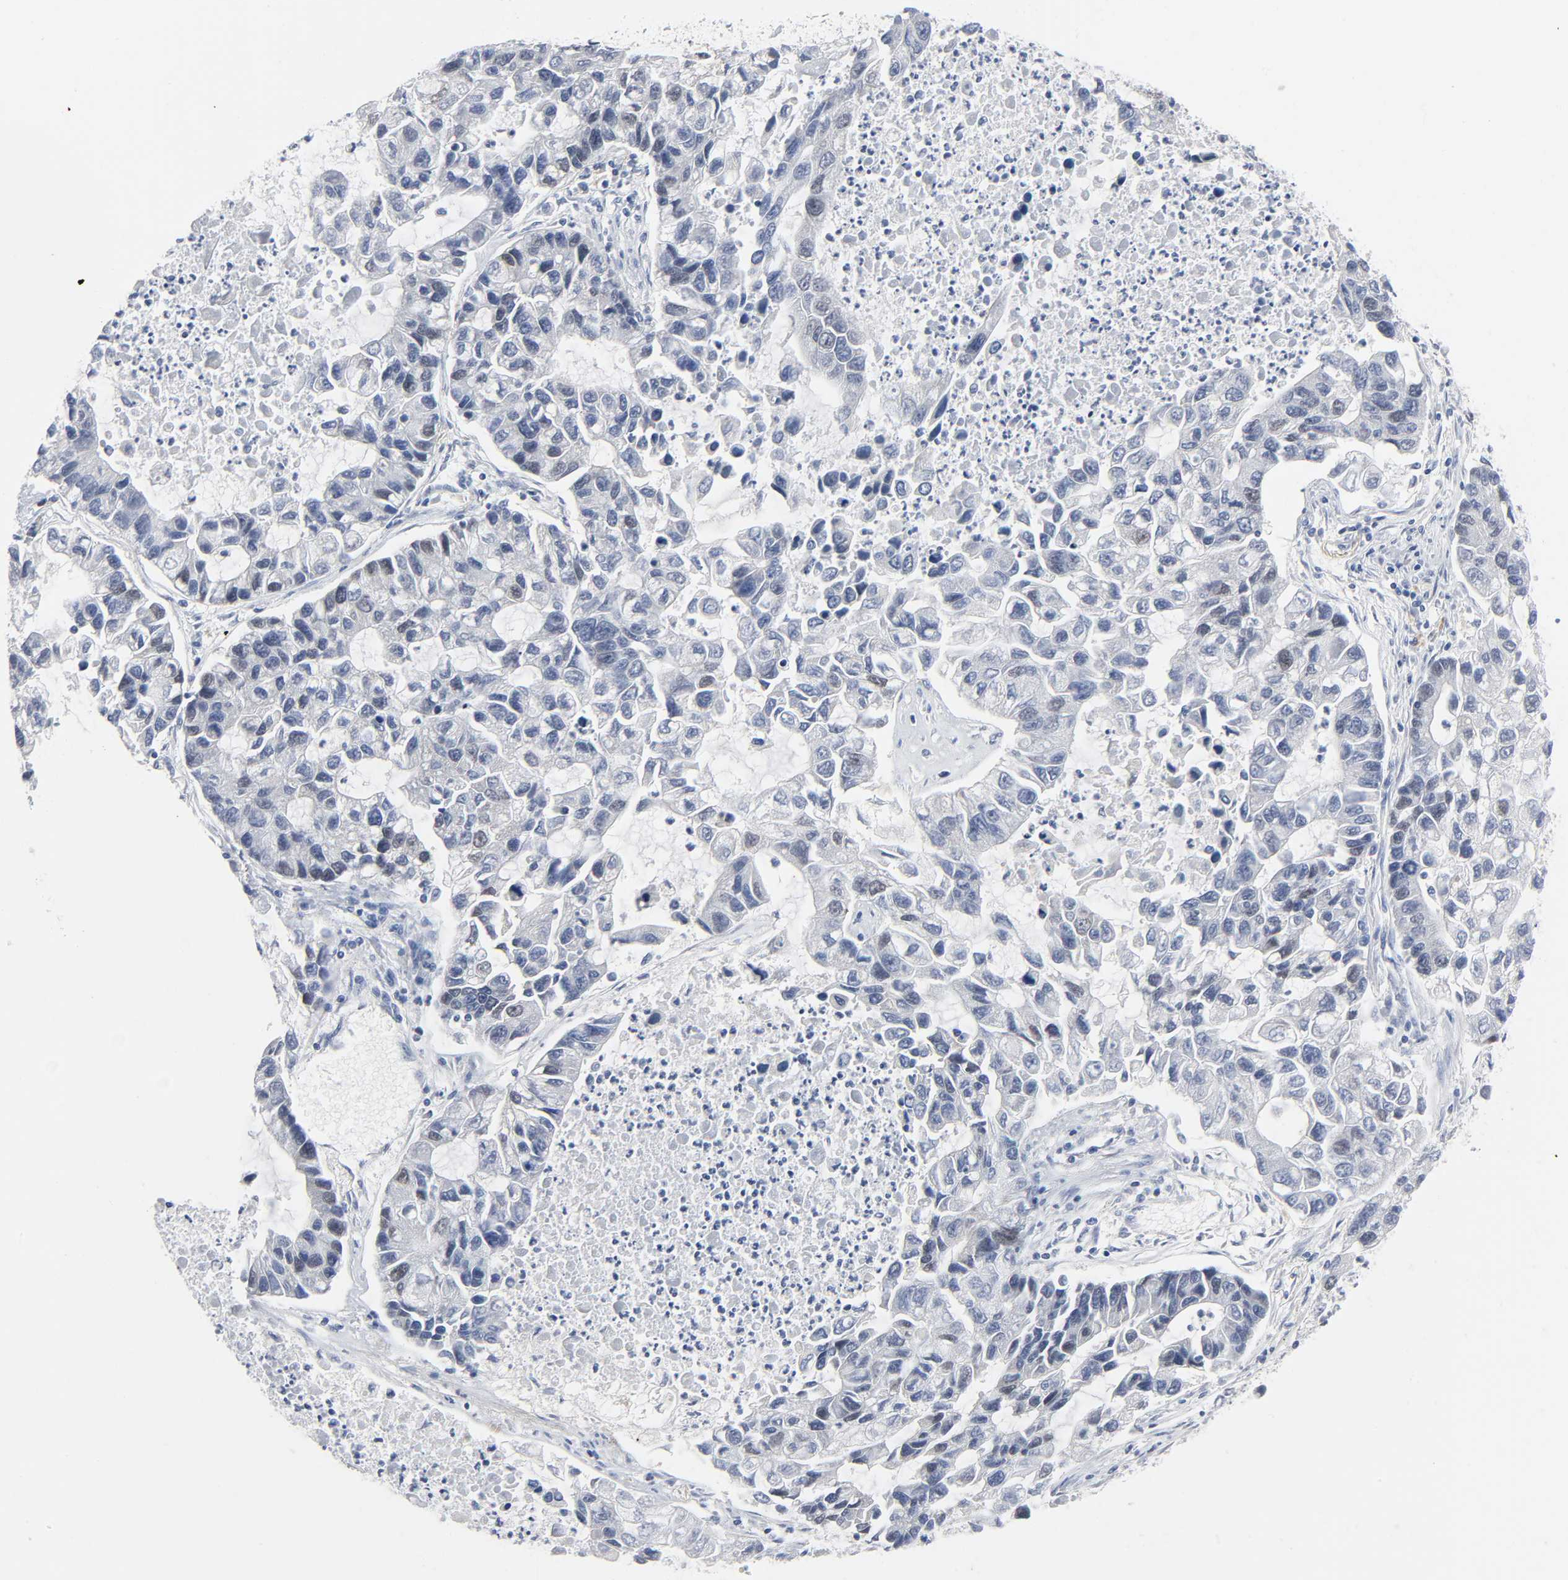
{"staining": {"intensity": "negative", "quantity": "none", "location": "none"}, "tissue": "lung cancer", "cell_type": "Tumor cells", "image_type": "cancer", "snomed": [{"axis": "morphology", "description": "Adenocarcinoma, NOS"}, {"axis": "topography", "description": "Lung"}], "caption": "High magnification brightfield microscopy of lung cancer stained with DAB (3,3'-diaminobenzidine) (brown) and counterstained with hematoxylin (blue): tumor cells show no significant staining.", "gene": "WEE1", "patient": {"sex": "female", "age": 51}}